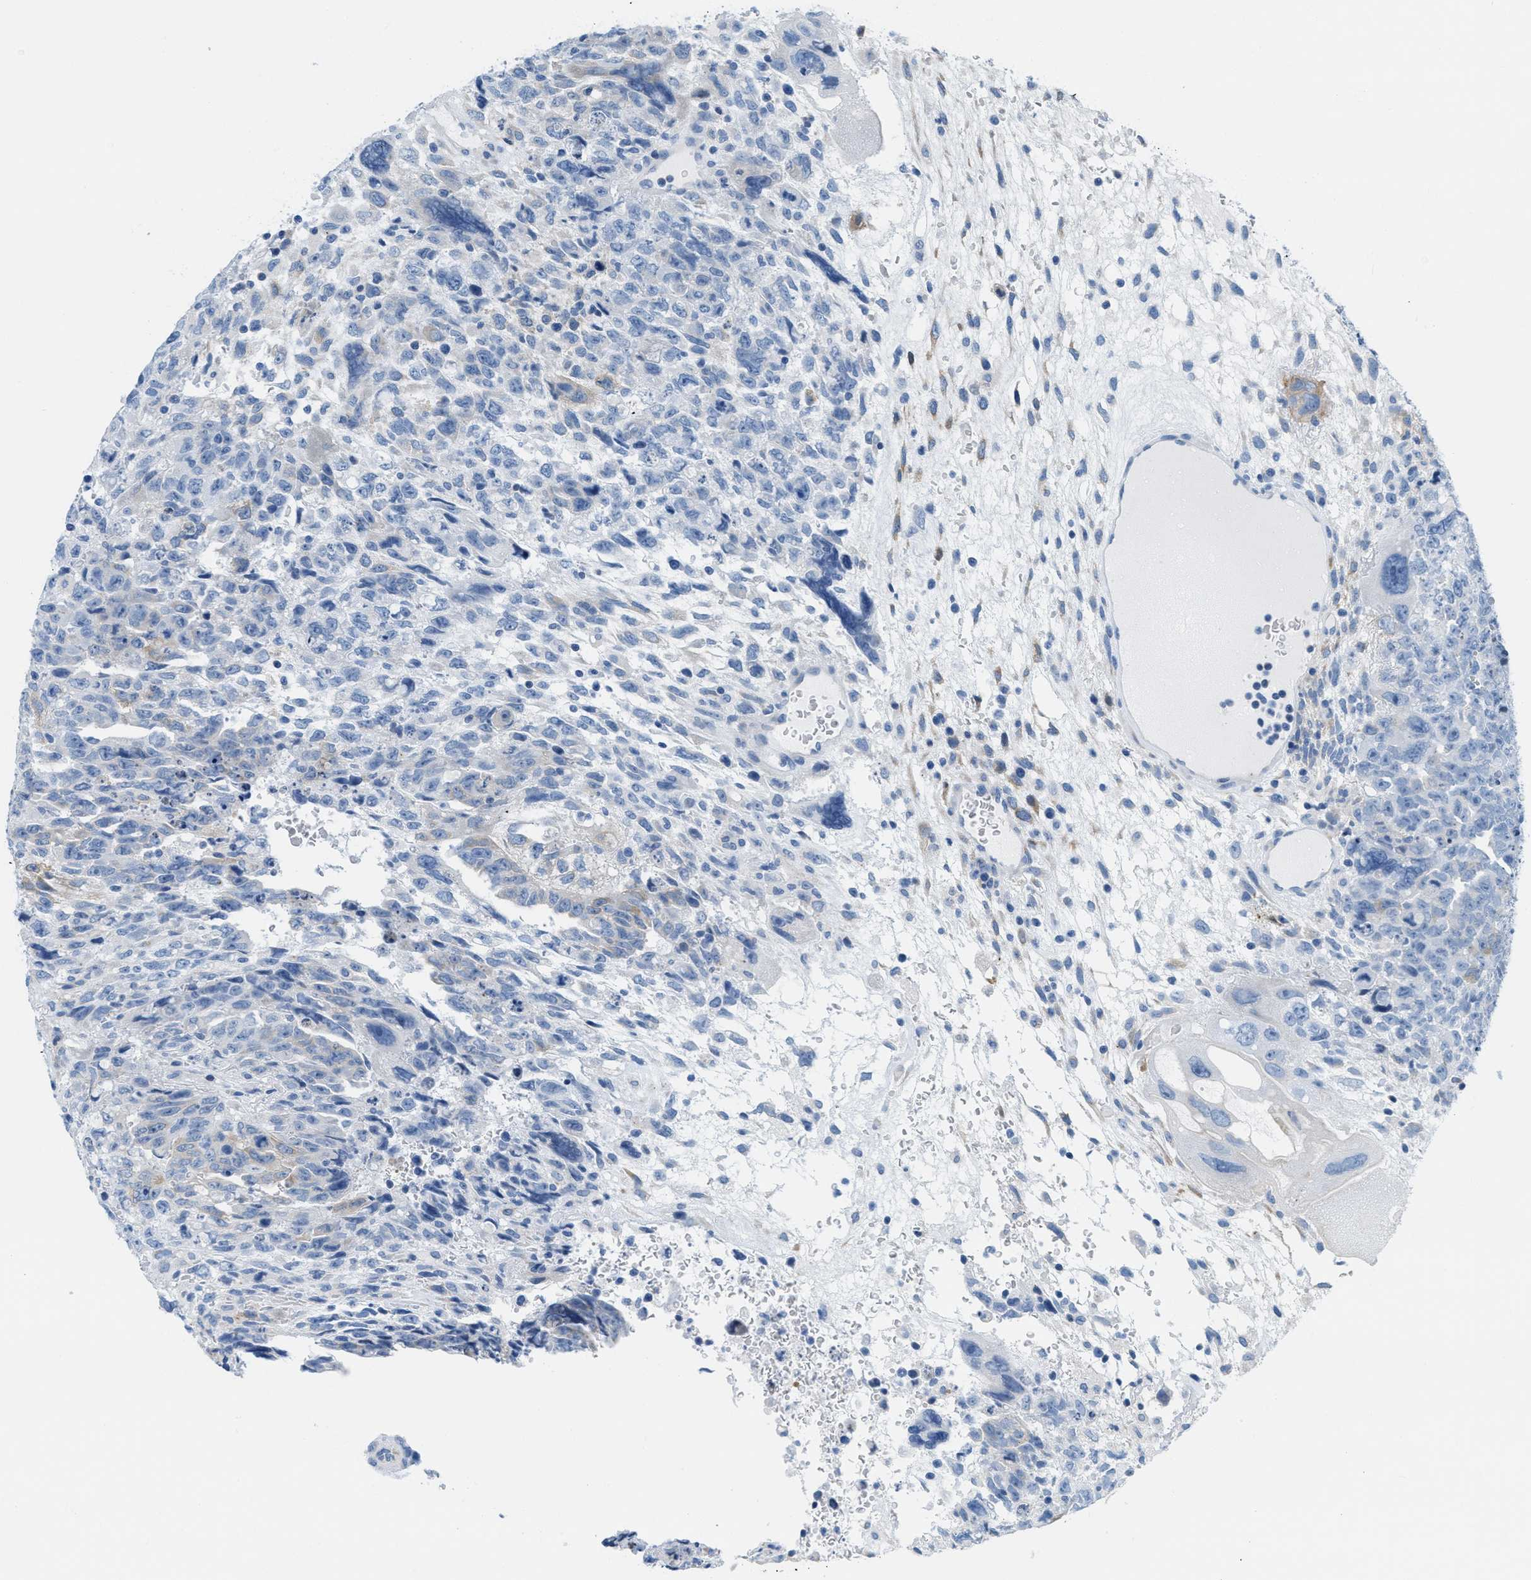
{"staining": {"intensity": "negative", "quantity": "none", "location": "none"}, "tissue": "testis cancer", "cell_type": "Tumor cells", "image_type": "cancer", "snomed": [{"axis": "morphology", "description": "Carcinoma, Embryonal, NOS"}, {"axis": "topography", "description": "Testis"}], "caption": "Immunohistochemistry of embryonal carcinoma (testis) shows no positivity in tumor cells.", "gene": "ASGR1", "patient": {"sex": "male", "age": 28}}